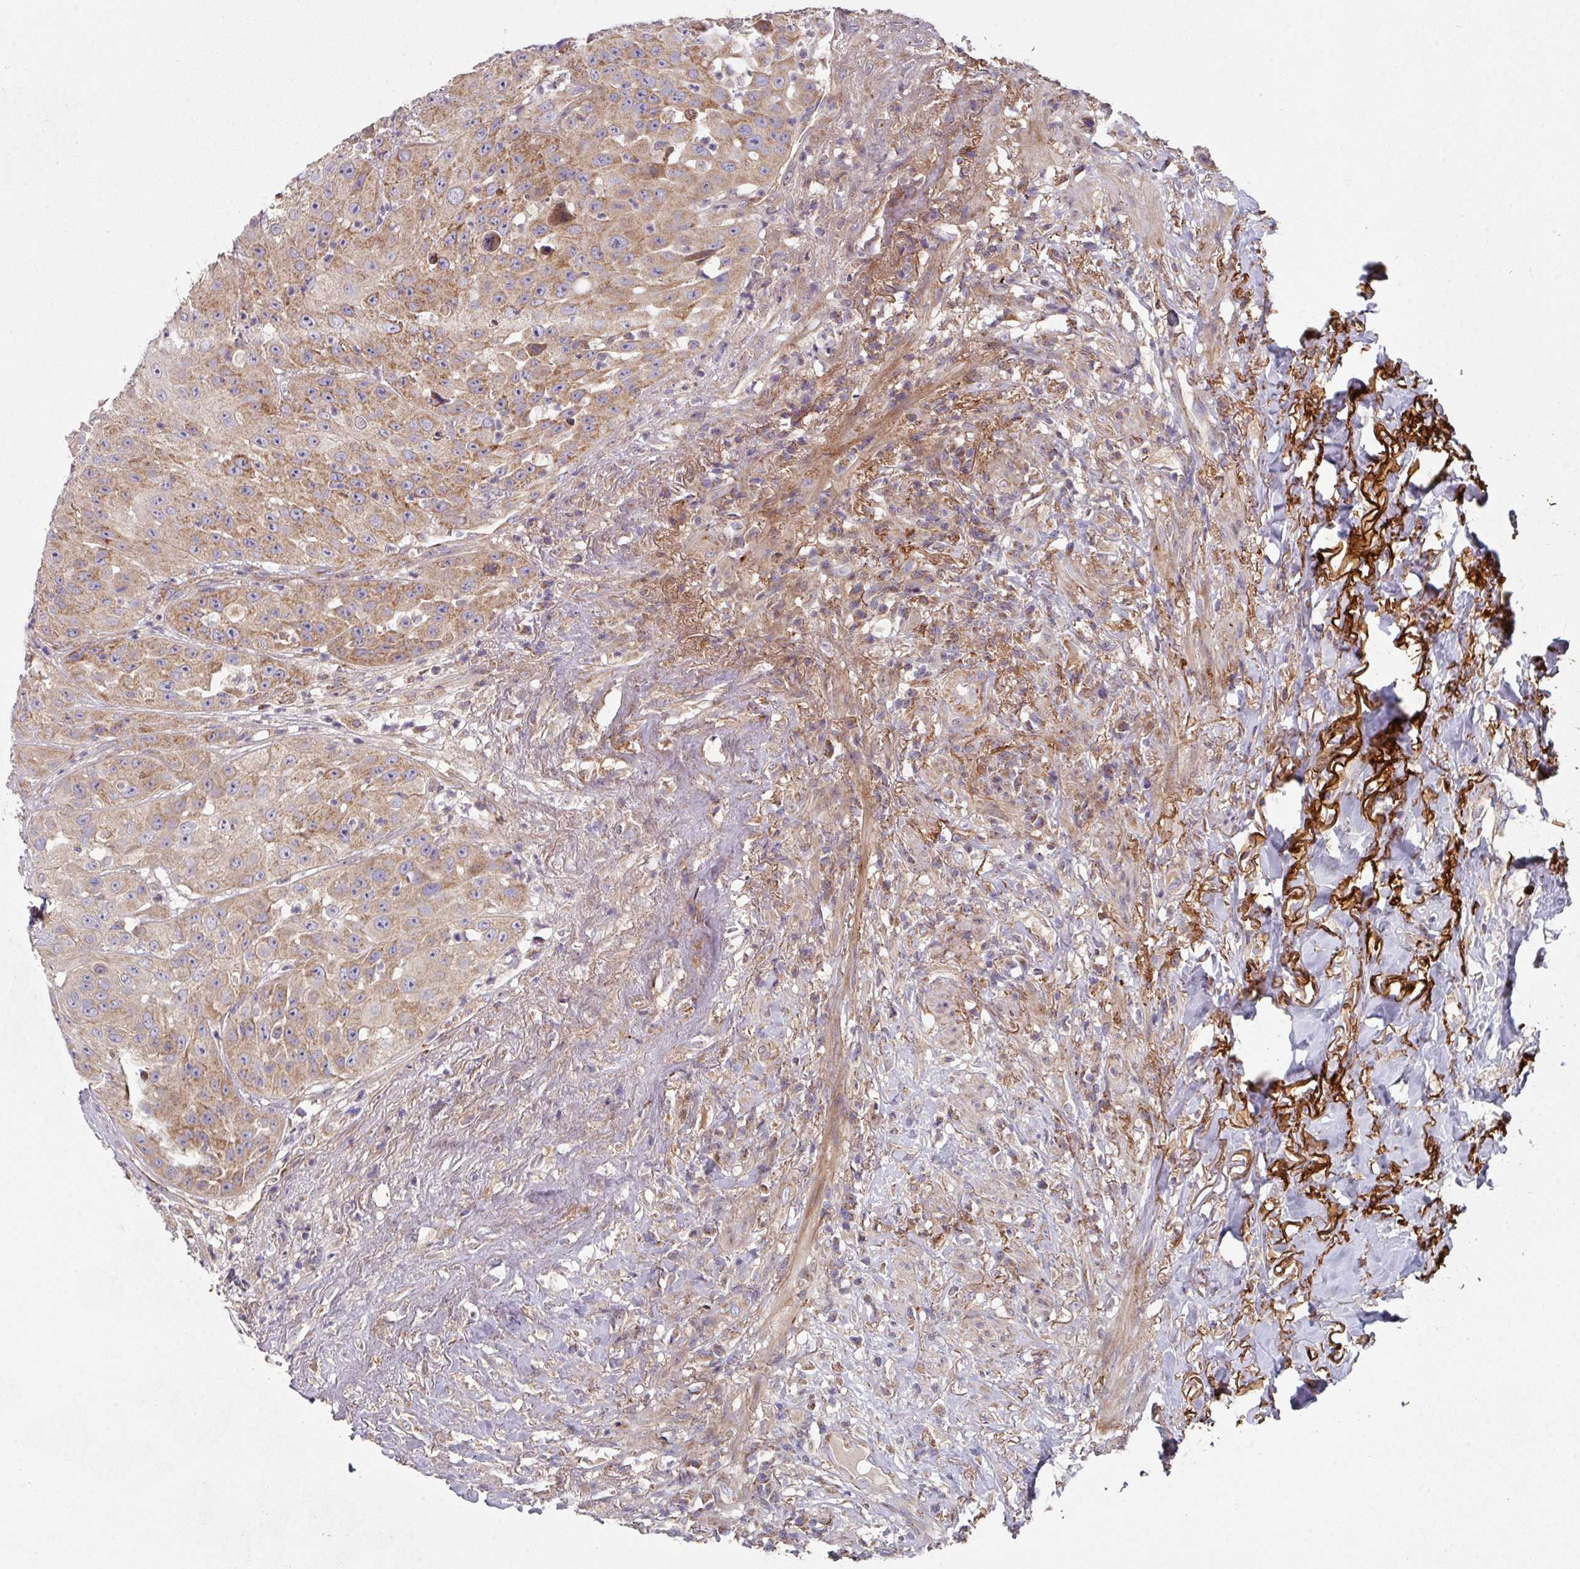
{"staining": {"intensity": "moderate", "quantity": "25%-75%", "location": "cytoplasmic/membranous"}, "tissue": "head and neck cancer", "cell_type": "Tumor cells", "image_type": "cancer", "snomed": [{"axis": "morphology", "description": "Squamous cell carcinoma, NOS"}, {"axis": "topography", "description": "Head-Neck"}], "caption": "The micrograph shows staining of head and neck cancer, revealing moderate cytoplasmic/membranous protein staining (brown color) within tumor cells. Nuclei are stained in blue.", "gene": "DCAF12L2", "patient": {"sex": "male", "age": 83}}